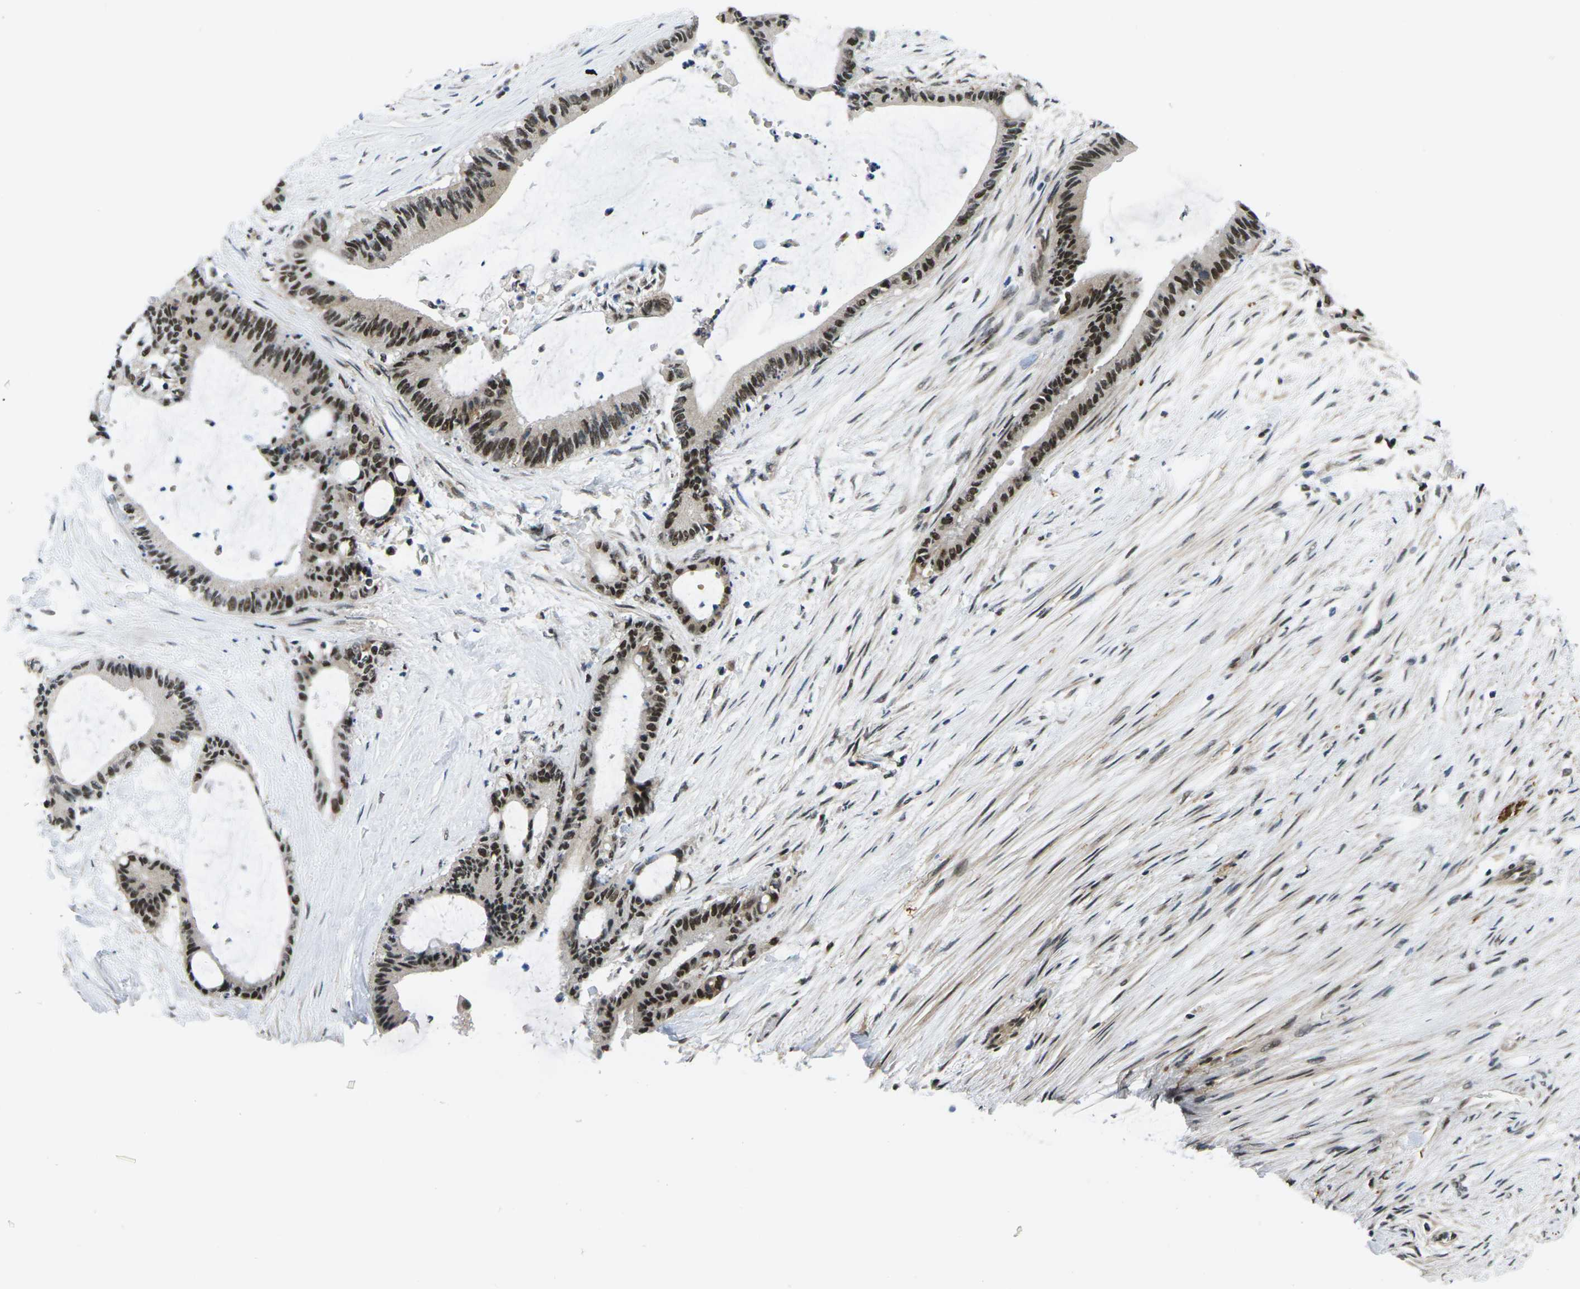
{"staining": {"intensity": "strong", "quantity": ">75%", "location": "nuclear"}, "tissue": "liver cancer", "cell_type": "Tumor cells", "image_type": "cancer", "snomed": [{"axis": "morphology", "description": "Cholangiocarcinoma"}, {"axis": "topography", "description": "Liver"}], "caption": "Immunohistochemical staining of liver cancer (cholangiocarcinoma) shows strong nuclear protein staining in approximately >75% of tumor cells.", "gene": "RBM7", "patient": {"sex": "female", "age": 73}}